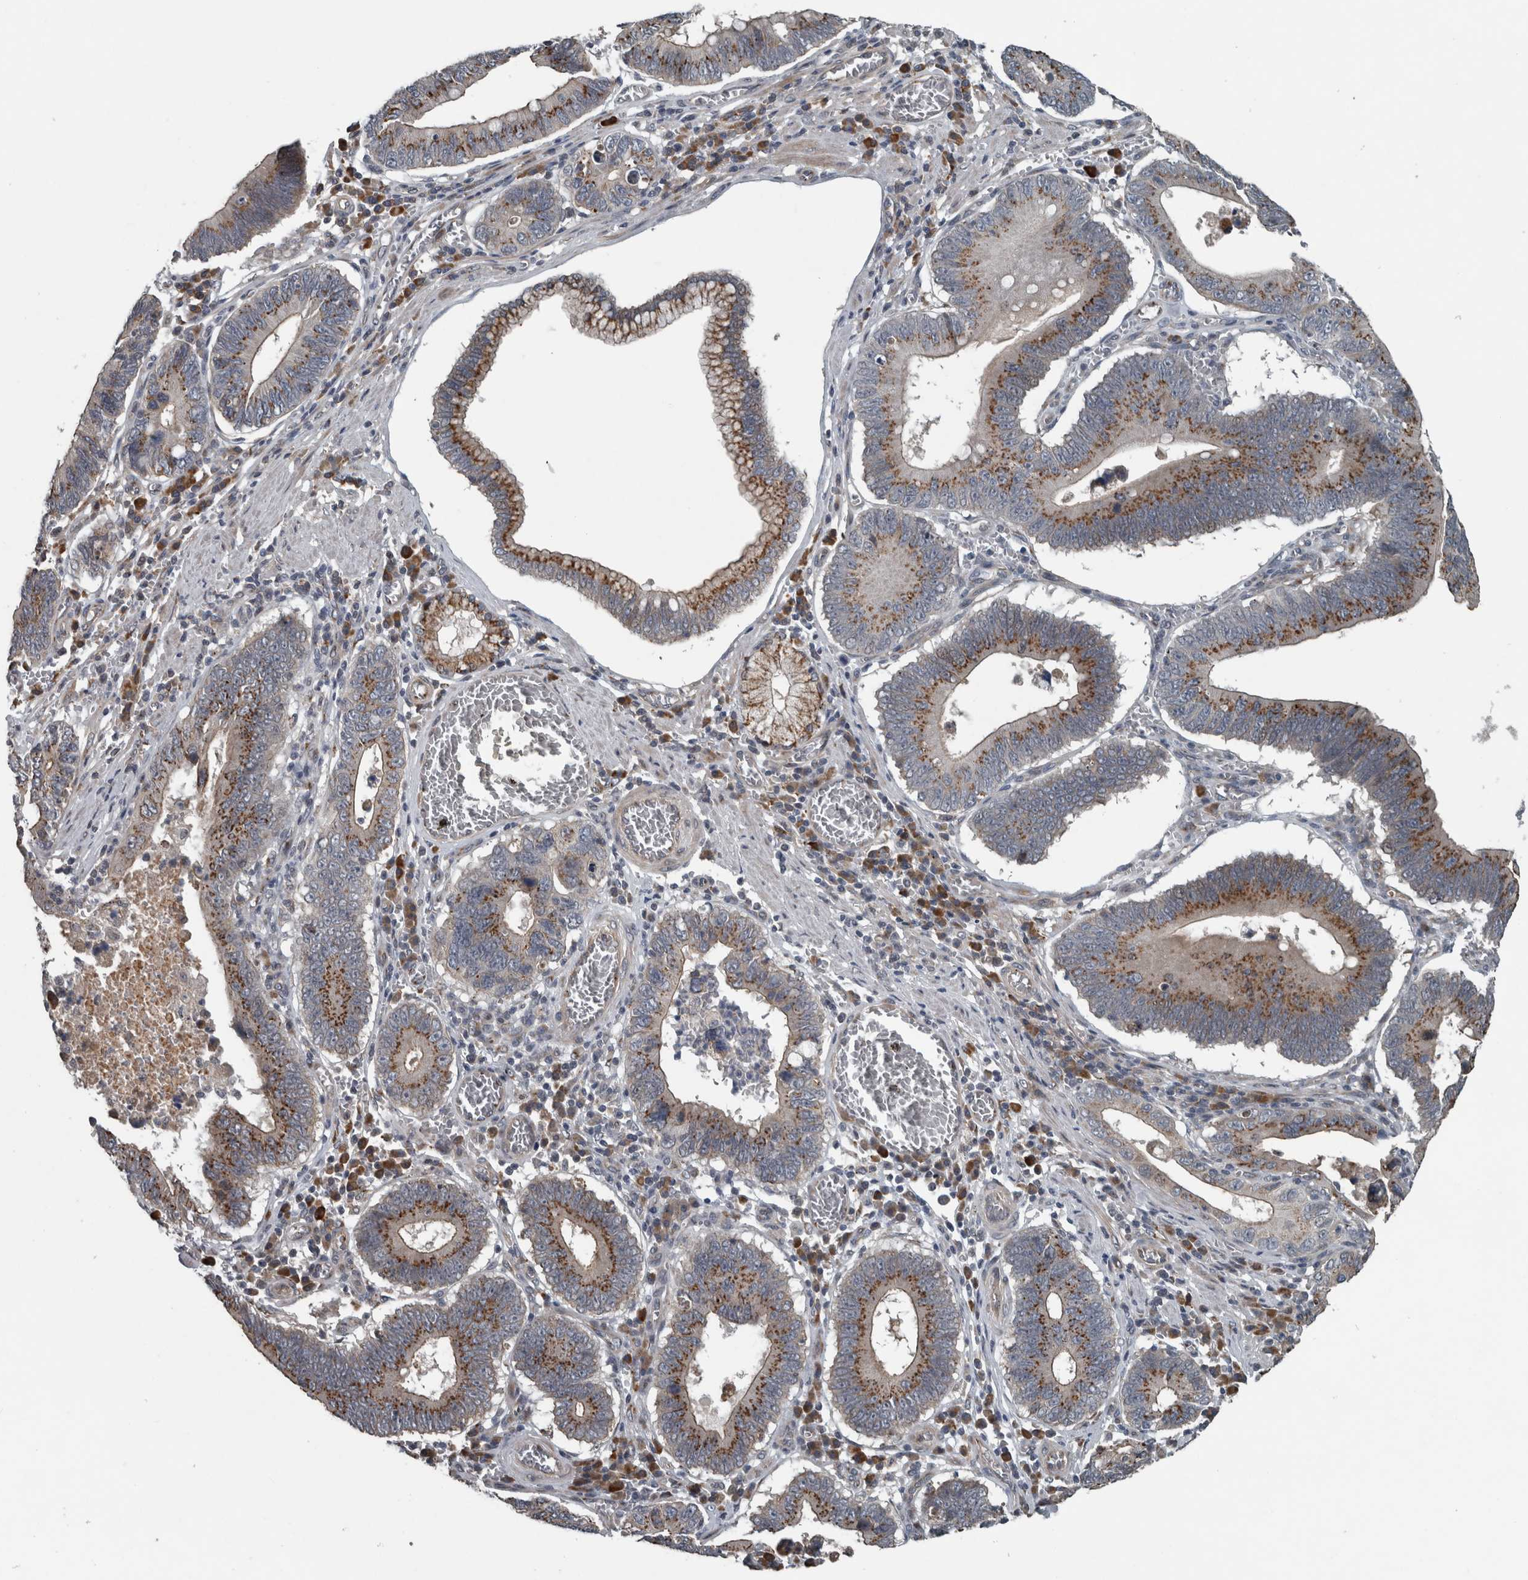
{"staining": {"intensity": "moderate", "quantity": ">75%", "location": "cytoplasmic/membranous"}, "tissue": "stomach cancer", "cell_type": "Tumor cells", "image_type": "cancer", "snomed": [{"axis": "morphology", "description": "Adenocarcinoma, NOS"}, {"axis": "topography", "description": "Stomach"}, {"axis": "topography", "description": "Gastric cardia"}], "caption": "Brown immunohistochemical staining in stomach cancer (adenocarcinoma) exhibits moderate cytoplasmic/membranous expression in approximately >75% of tumor cells.", "gene": "ZNF345", "patient": {"sex": "male", "age": 59}}